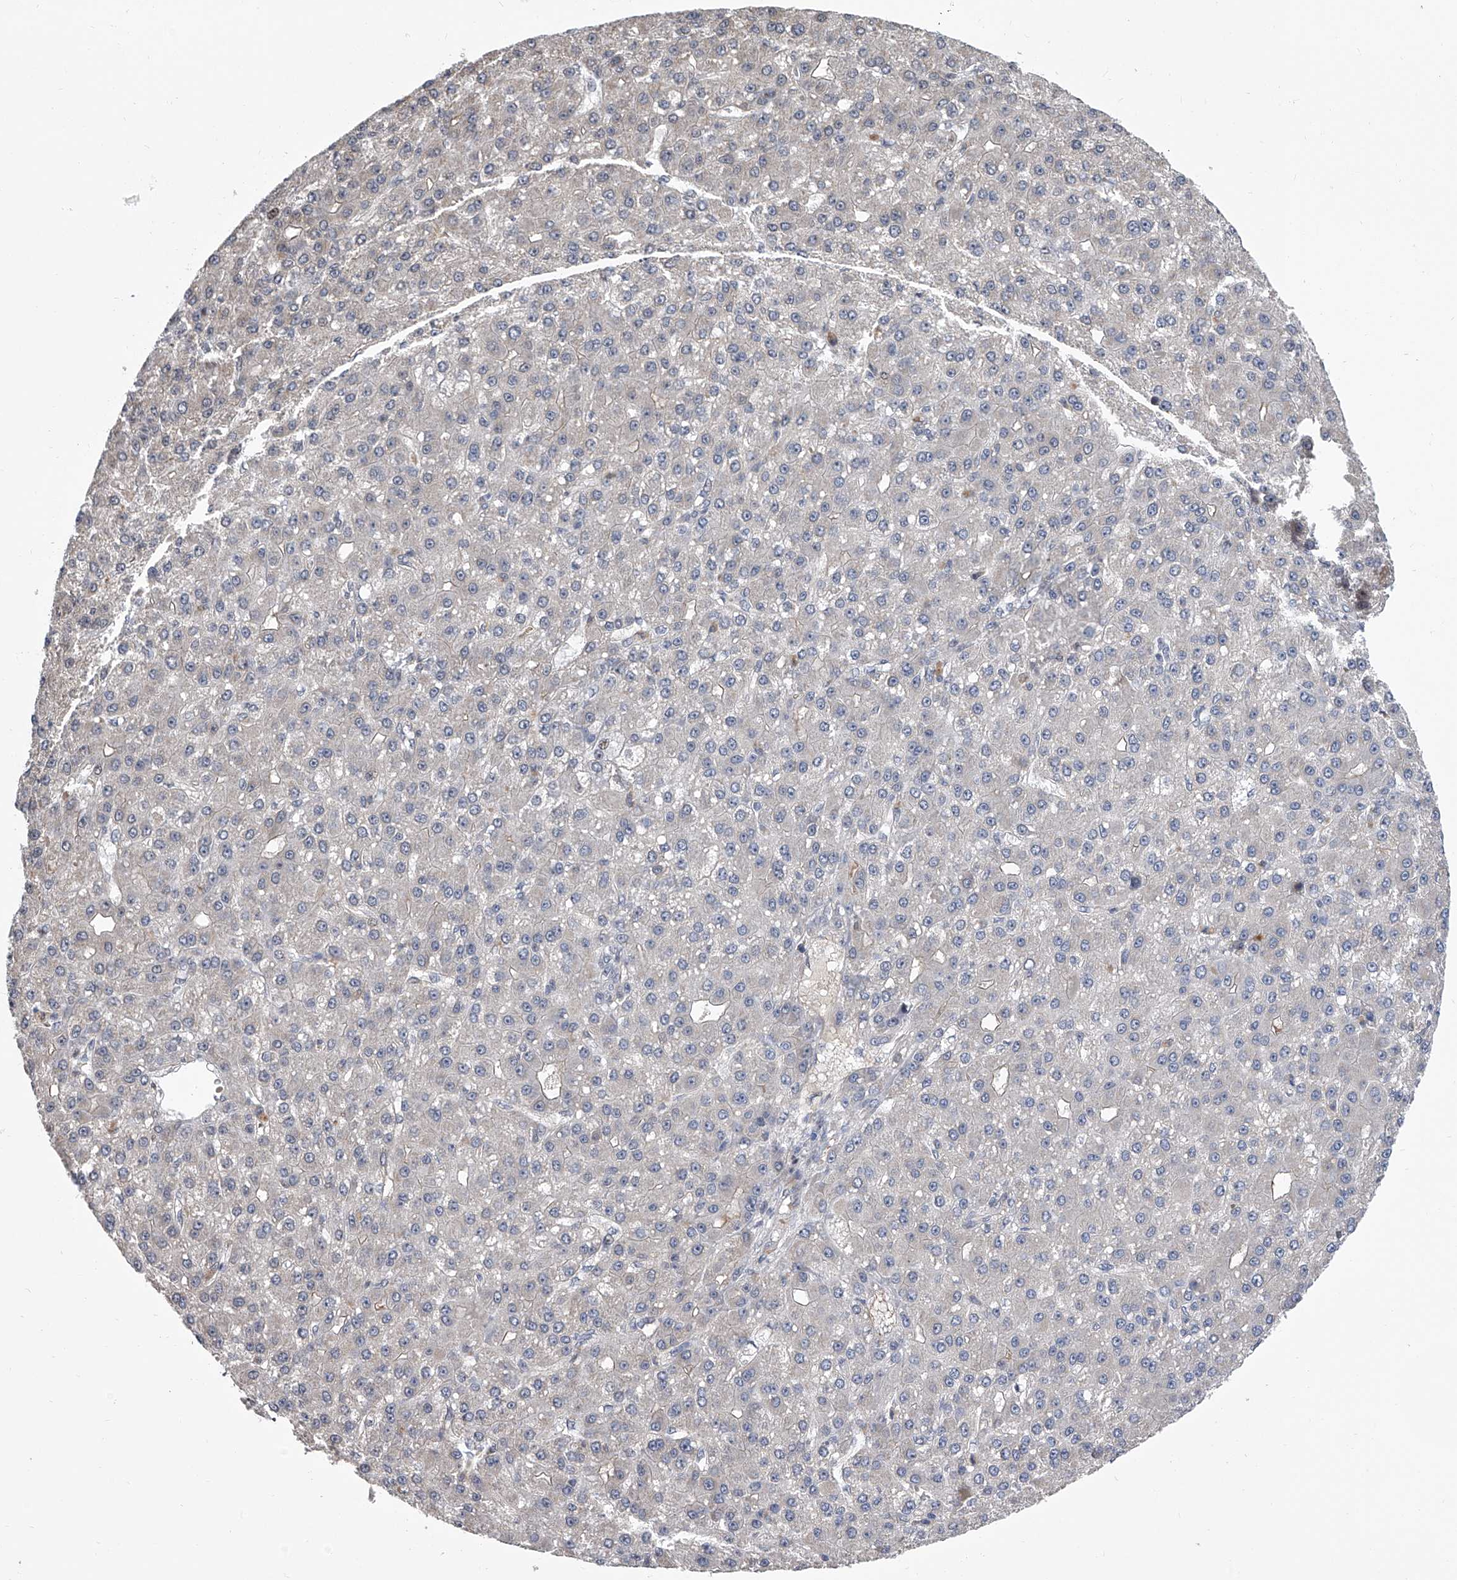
{"staining": {"intensity": "negative", "quantity": "none", "location": "none"}, "tissue": "liver cancer", "cell_type": "Tumor cells", "image_type": "cancer", "snomed": [{"axis": "morphology", "description": "Carcinoma, Hepatocellular, NOS"}, {"axis": "topography", "description": "Liver"}], "caption": "Immunohistochemistry (IHC) histopathology image of neoplastic tissue: liver hepatocellular carcinoma stained with DAB displays no significant protein staining in tumor cells.", "gene": "ZNF426", "patient": {"sex": "male", "age": 67}}